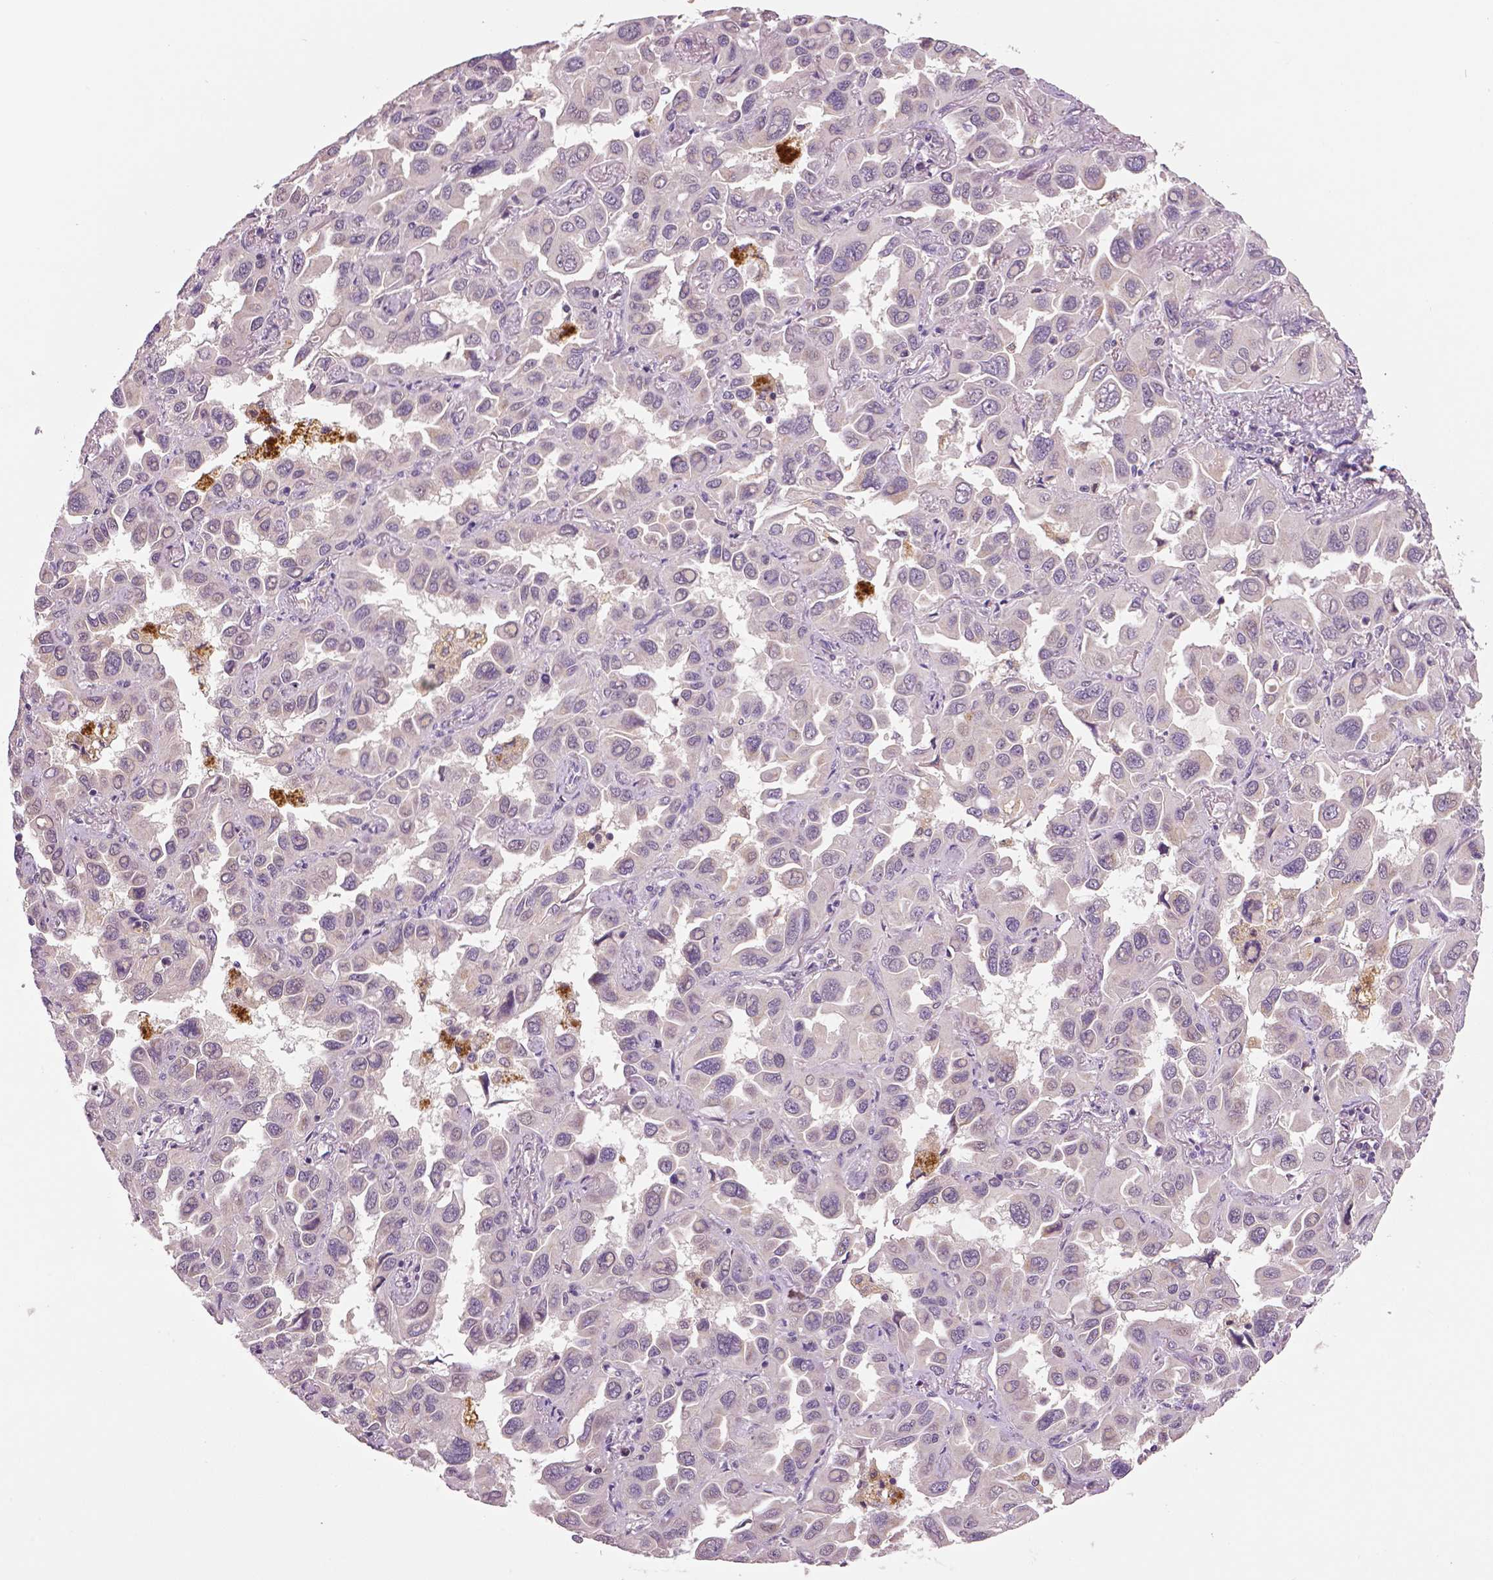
{"staining": {"intensity": "weak", "quantity": "<25%", "location": "nuclear"}, "tissue": "lung cancer", "cell_type": "Tumor cells", "image_type": "cancer", "snomed": [{"axis": "morphology", "description": "Adenocarcinoma, NOS"}, {"axis": "topography", "description": "Lung"}], "caption": "The micrograph demonstrates no significant positivity in tumor cells of lung cancer.", "gene": "MKI67", "patient": {"sex": "male", "age": 64}}